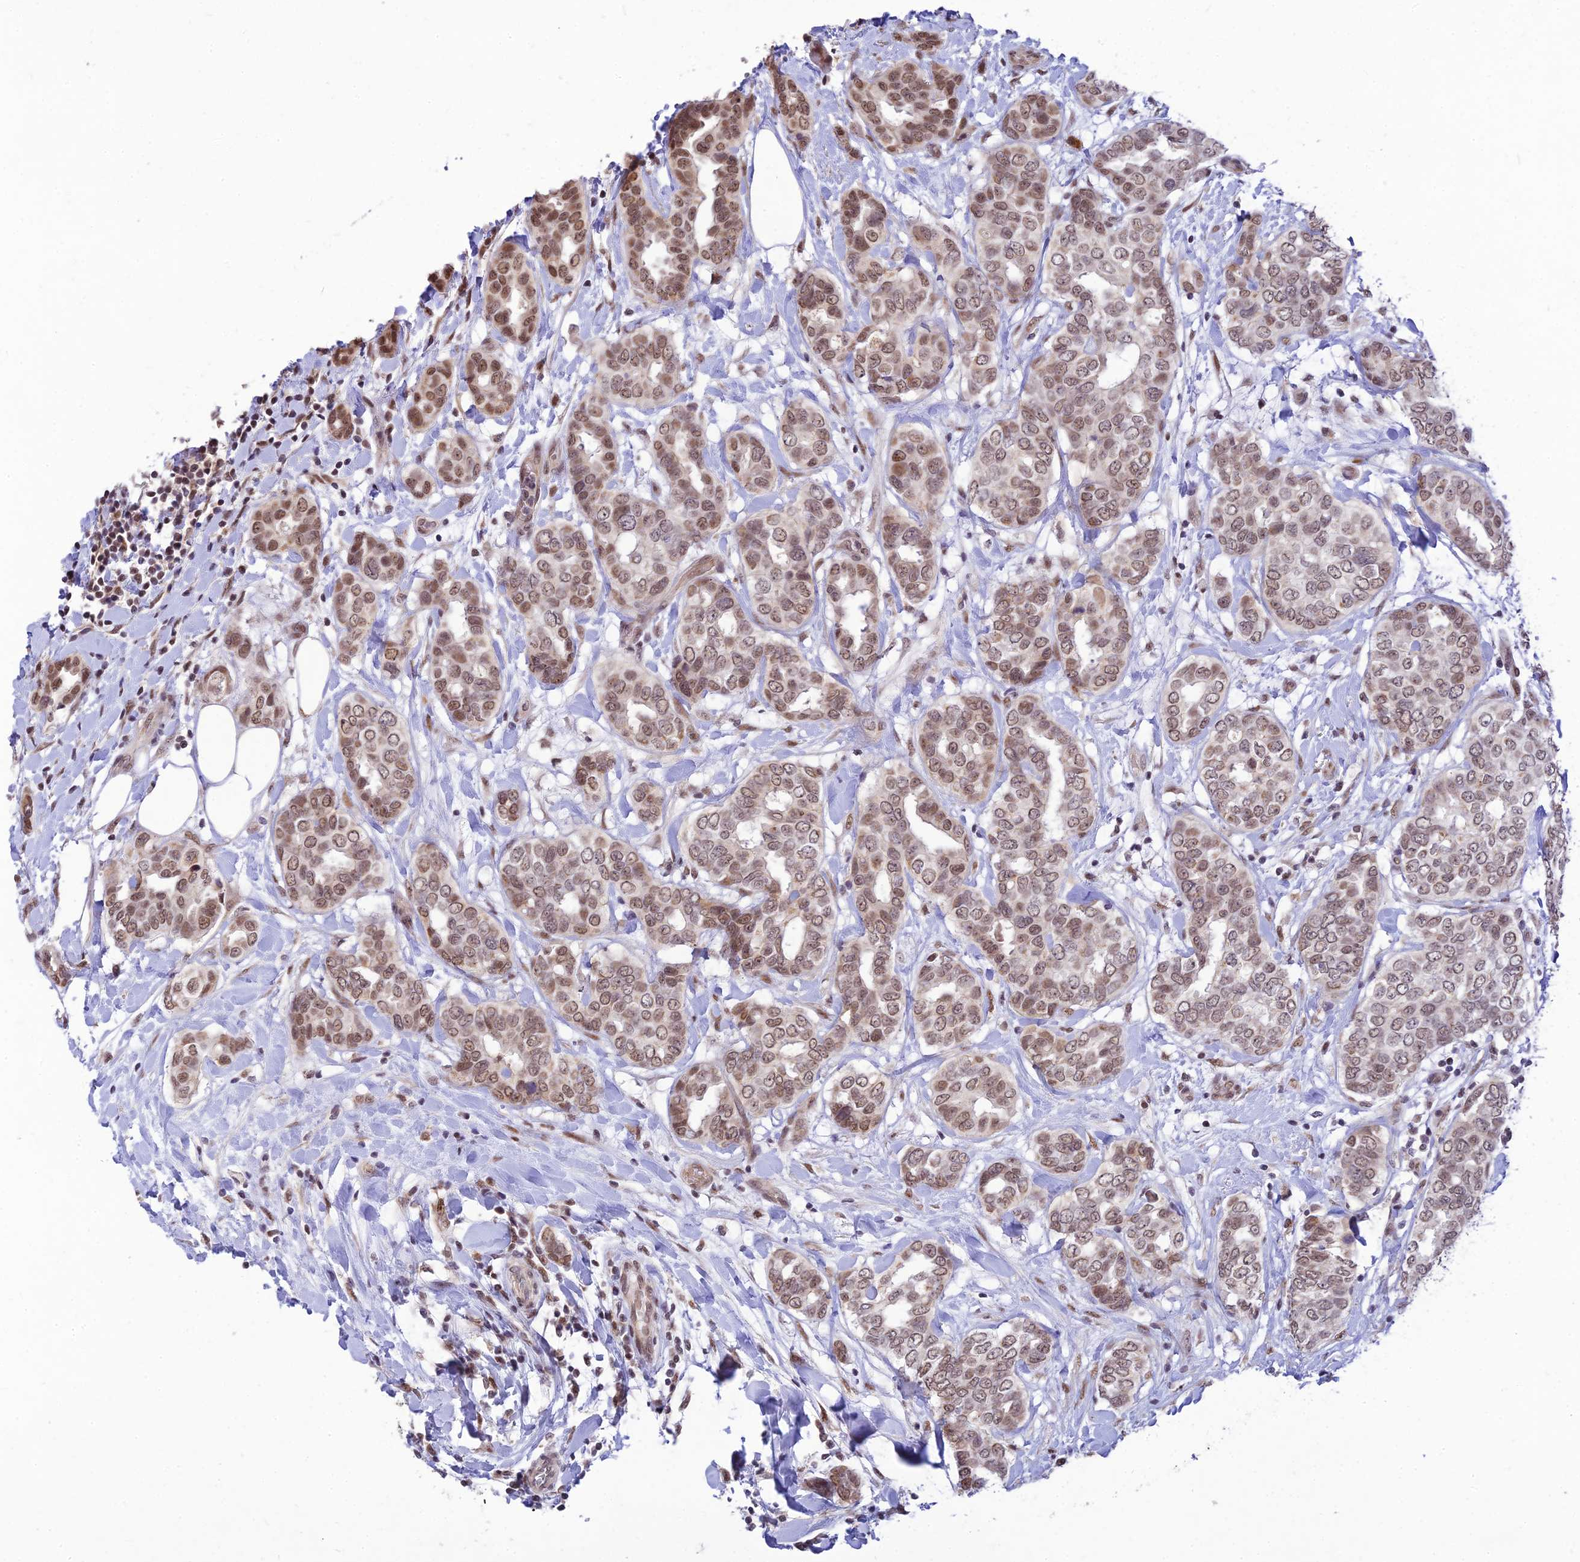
{"staining": {"intensity": "moderate", "quantity": ">75%", "location": "nuclear"}, "tissue": "breast cancer", "cell_type": "Tumor cells", "image_type": "cancer", "snomed": [{"axis": "morphology", "description": "Lobular carcinoma"}, {"axis": "topography", "description": "Breast"}], "caption": "IHC (DAB) staining of lobular carcinoma (breast) reveals moderate nuclear protein staining in approximately >75% of tumor cells.", "gene": "MICOS13", "patient": {"sex": "female", "age": 51}}